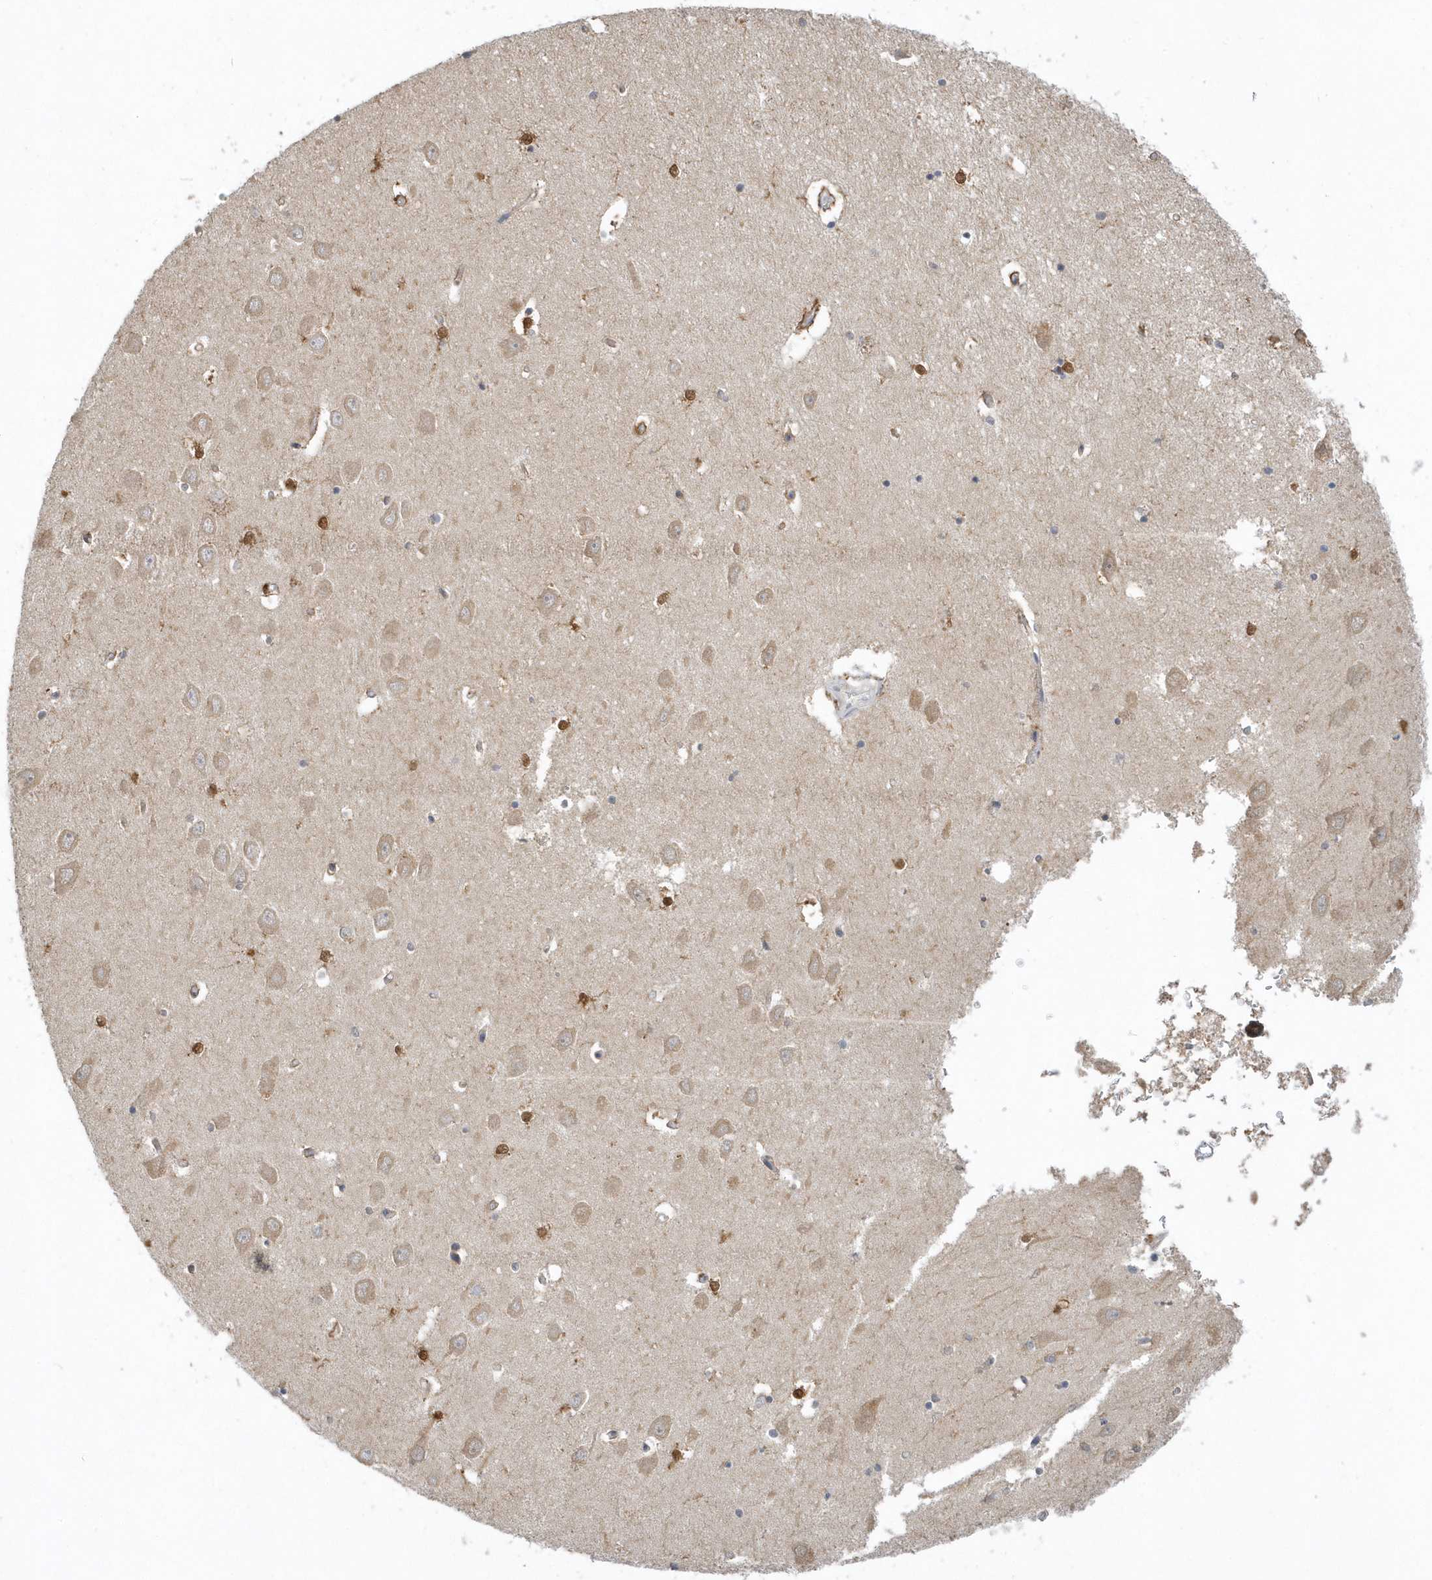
{"staining": {"intensity": "moderate", "quantity": "<25%", "location": "cytoplasmic/membranous"}, "tissue": "hippocampus", "cell_type": "Glial cells", "image_type": "normal", "snomed": [{"axis": "morphology", "description": "Normal tissue, NOS"}, {"axis": "topography", "description": "Hippocampus"}], "caption": "Moderate cytoplasmic/membranous expression is identified in about <25% of glial cells in benign hippocampus.", "gene": "AKR7A2", "patient": {"sex": "male", "age": 70}}